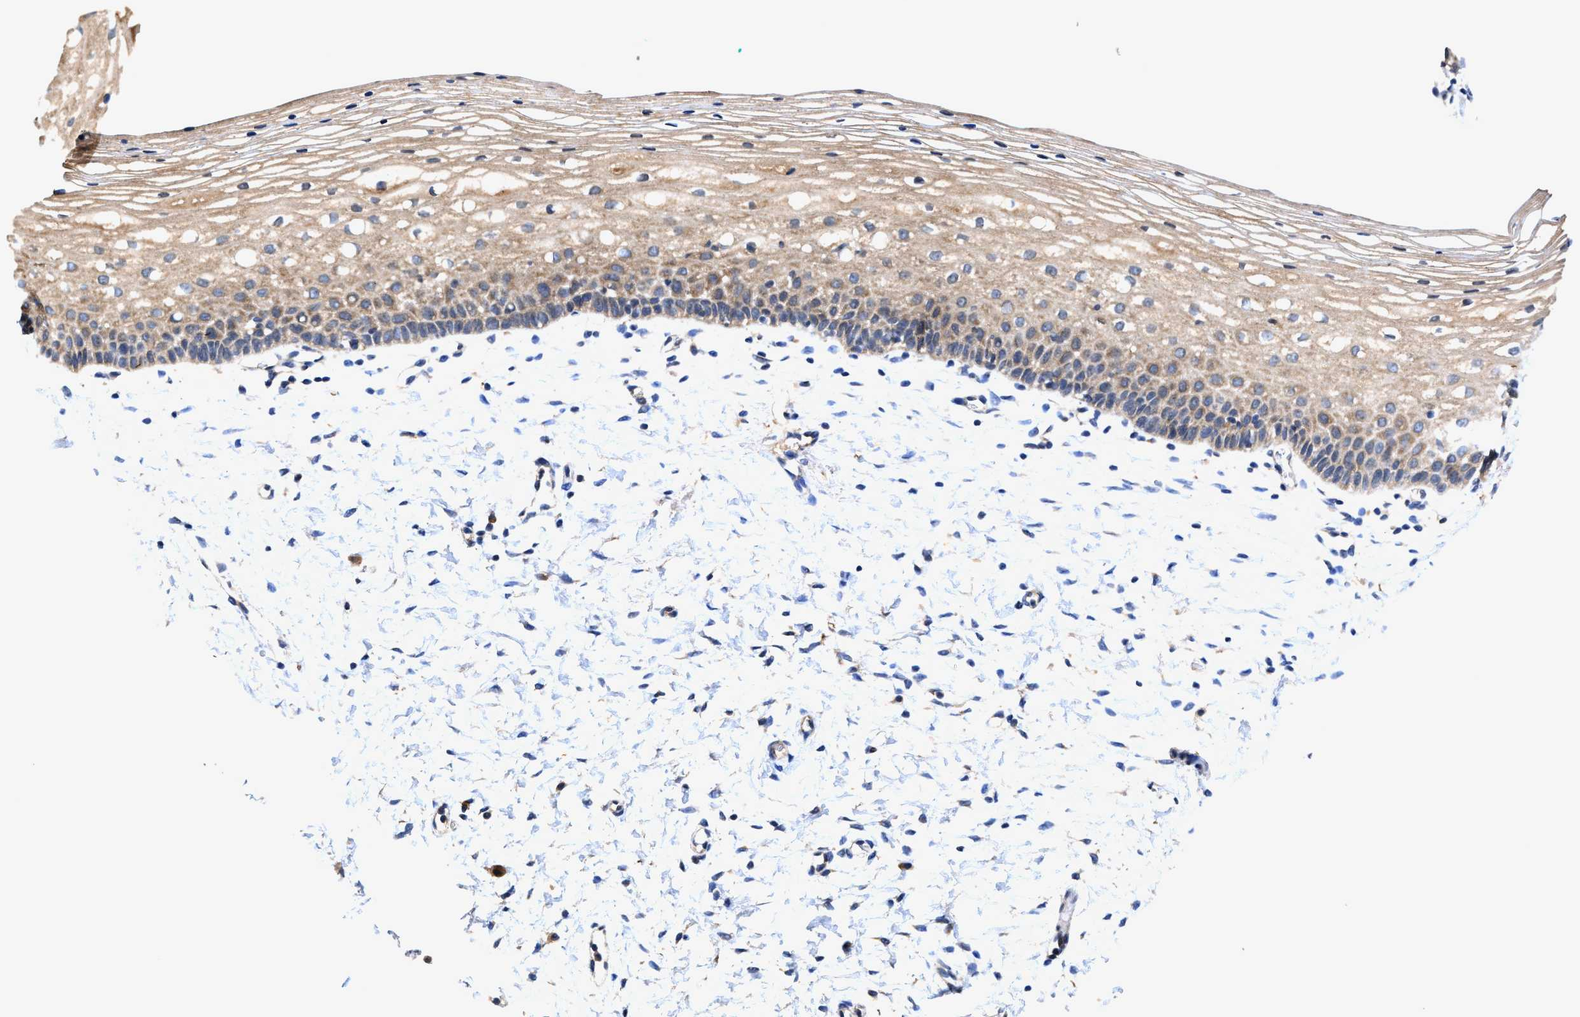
{"staining": {"intensity": "weak", "quantity": "25%-75%", "location": "cytoplasmic/membranous"}, "tissue": "cervix", "cell_type": "Glandular cells", "image_type": "normal", "snomed": [{"axis": "morphology", "description": "Normal tissue, NOS"}, {"axis": "topography", "description": "Cervix"}], "caption": "Protein expression by IHC demonstrates weak cytoplasmic/membranous positivity in about 25%-75% of glandular cells in normal cervix.", "gene": "EFNA4", "patient": {"sex": "female", "age": 72}}